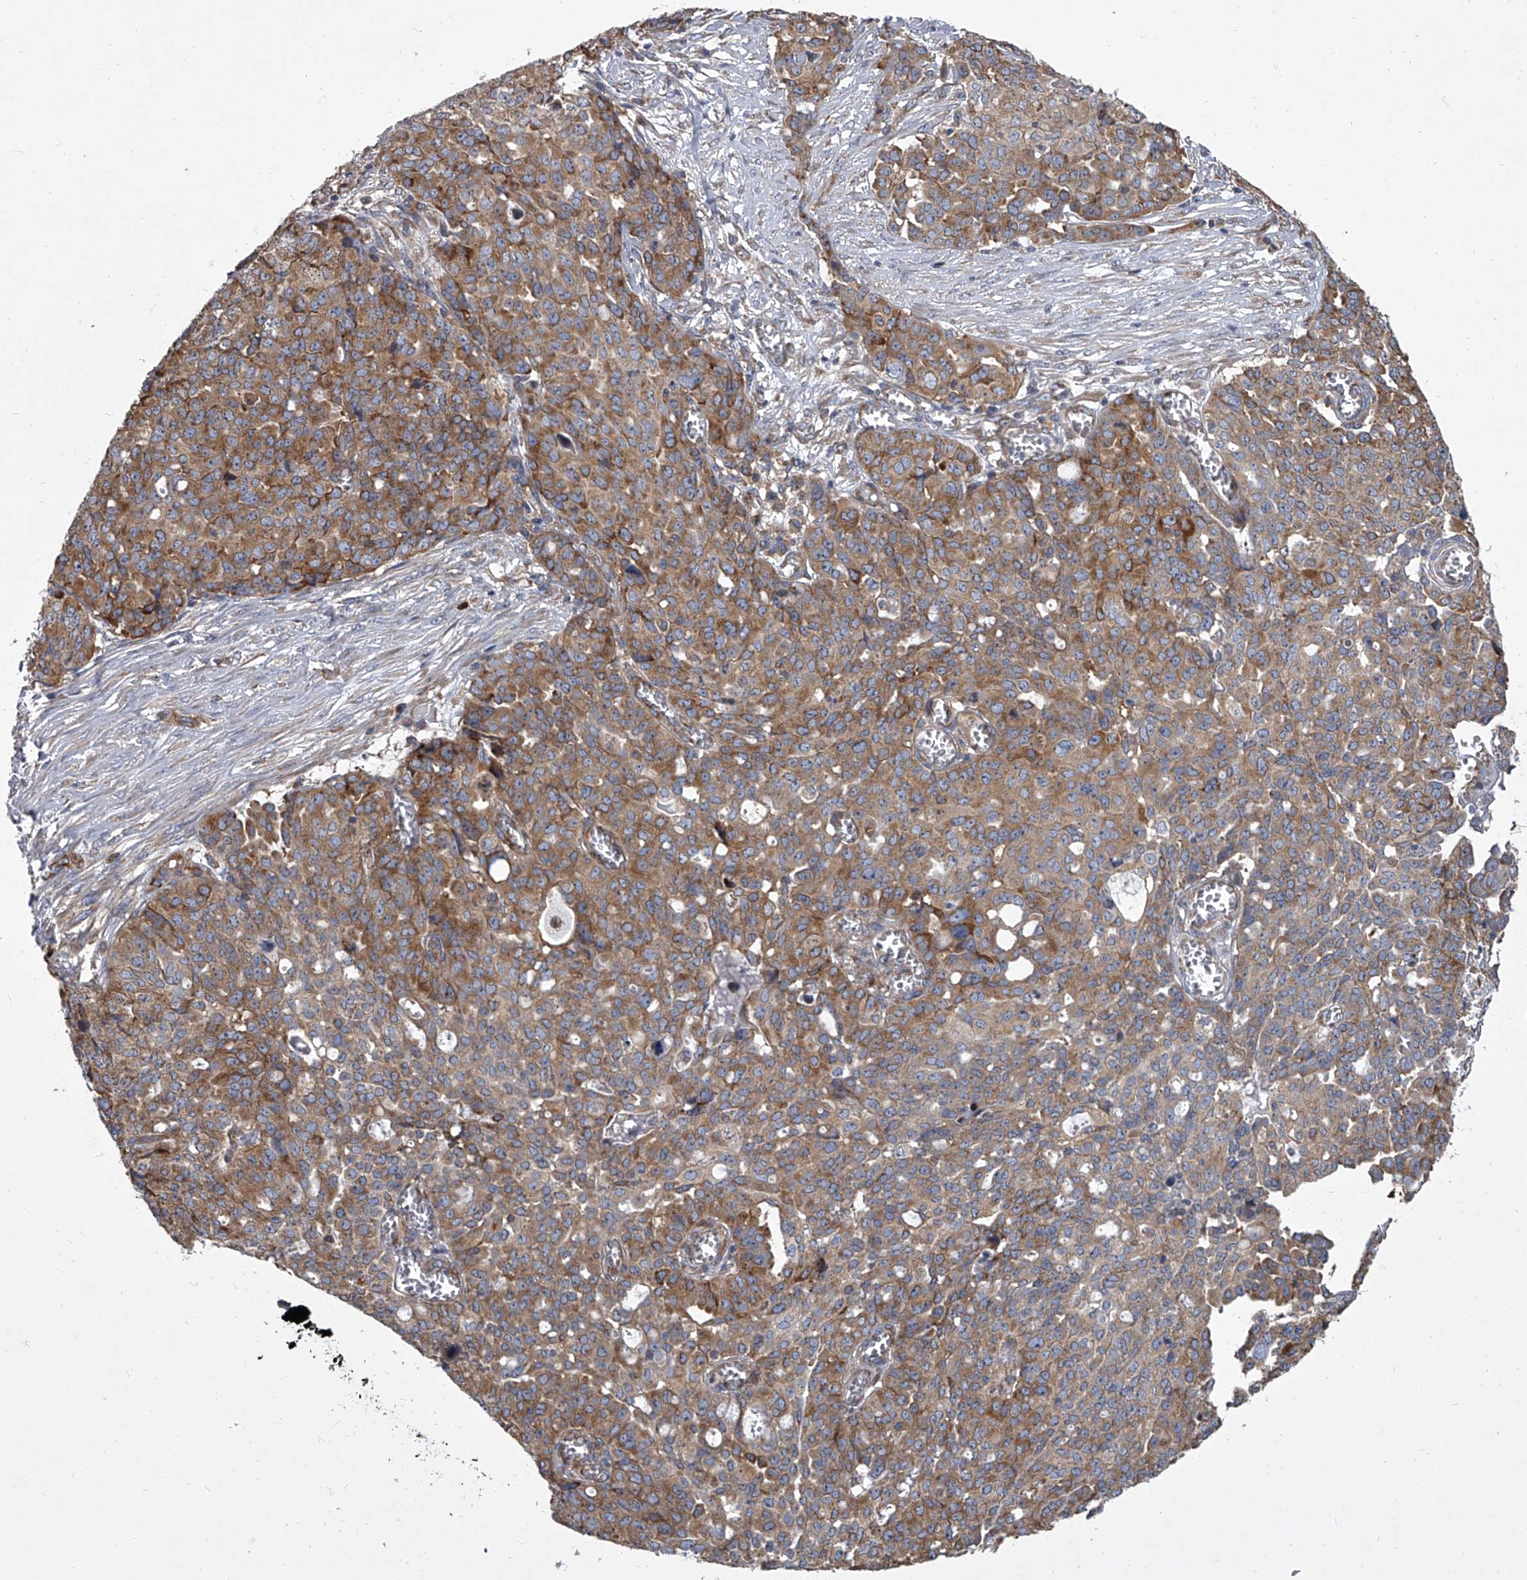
{"staining": {"intensity": "moderate", "quantity": ">75%", "location": "cytoplasmic/membranous"}, "tissue": "ovarian cancer", "cell_type": "Tumor cells", "image_type": "cancer", "snomed": [{"axis": "morphology", "description": "Cystadenocarcinoma, serous, NOS"}, {"axis": "topography", "description": "Soft tissue"}, {"axis": "topography", "description": "Ovary"}], "caption": "IHC of human ovarian cancer reveals medium levels of moderate cytoplasmic/membranous positivity in approximately >75% of tumor cells.", "gene": "EIF2S2", "patient": {"sex": "female", "age": 57}}